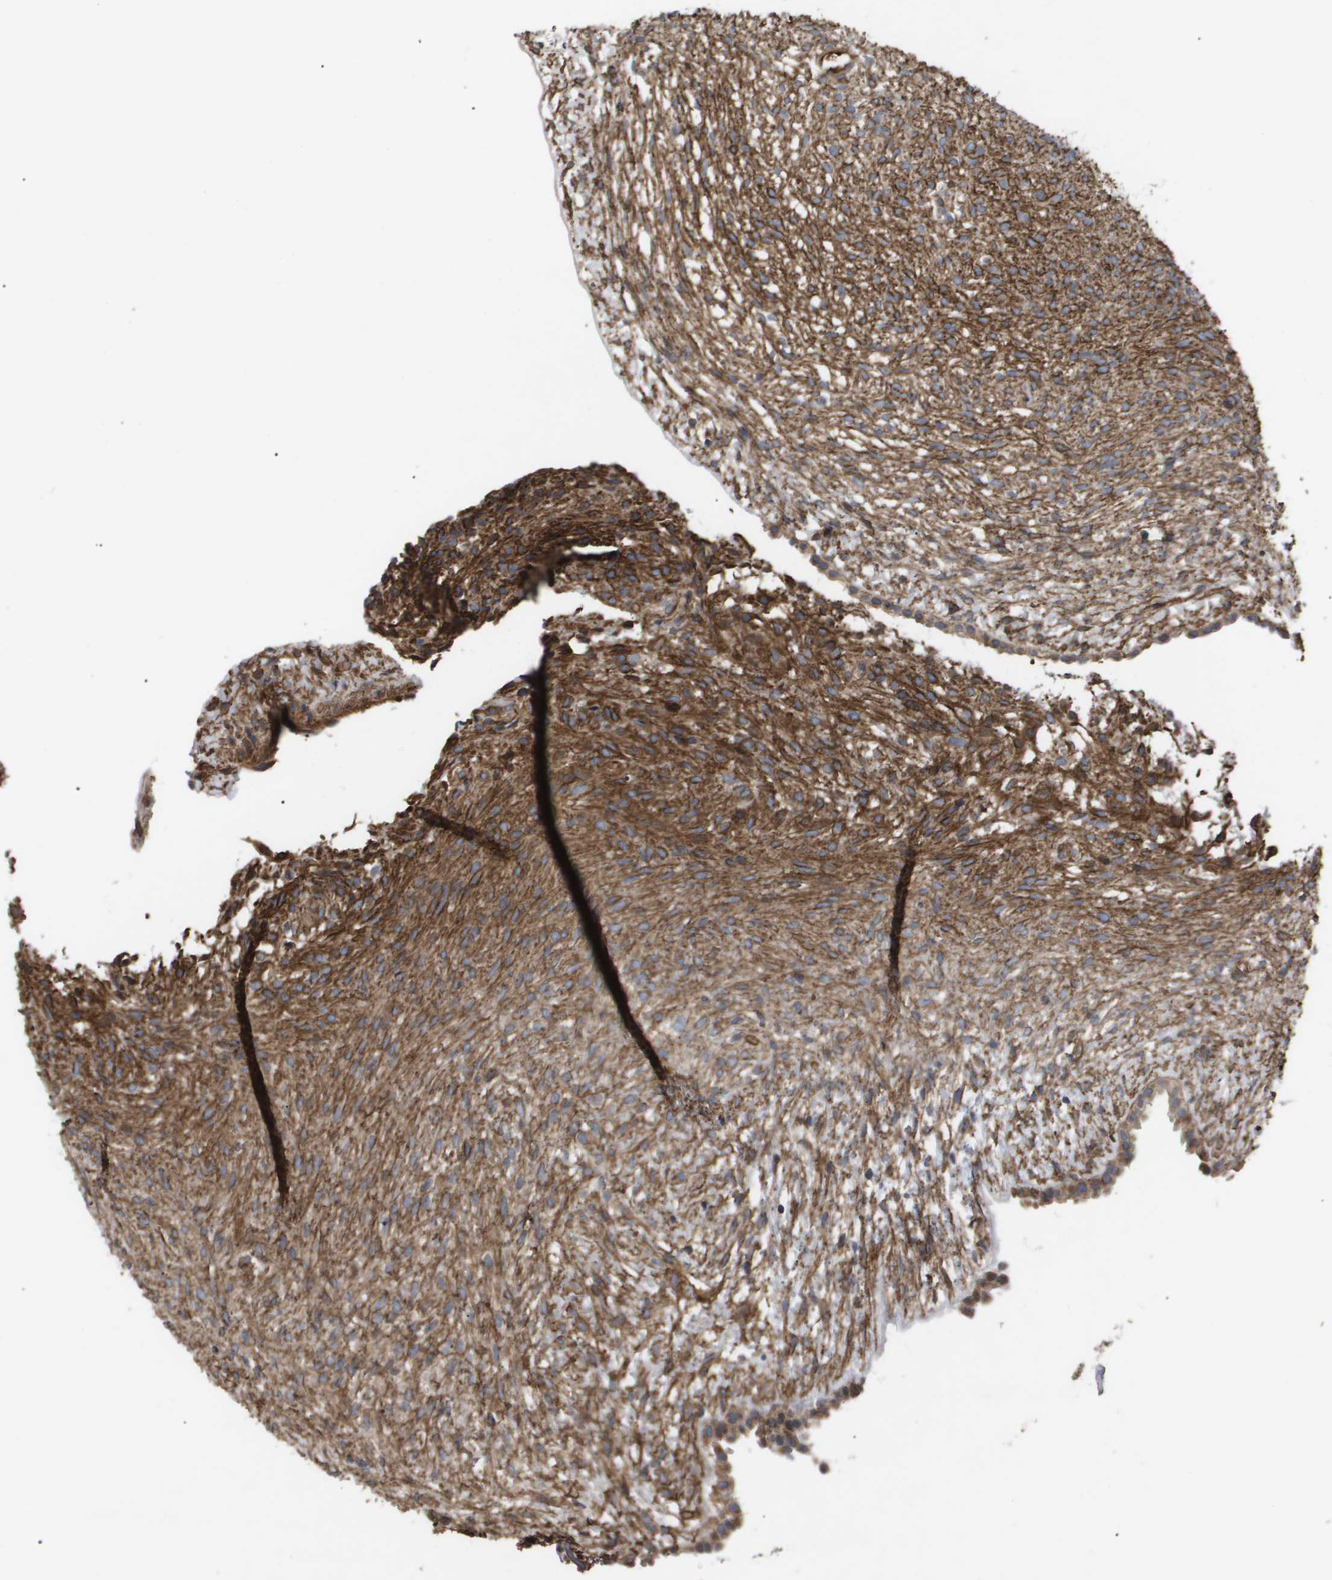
{"staining": {"intensity": "moderate", "quantity": ">75%", "location": "cytoplasmic/membranous"}, "tissue": "ovary", "cell_type": "Ovarian stroma cells", "image_type": "normal", "snomed": [{"axis": "morphology", "description": "Normal tissue, NOS"}, {"axis": "morphology", "description": "Cyst, NOS"}, {"axis": "topography", "description": "Ovary"}], "caption": "Ovarian stroma cells demonstrate medium levels of moderate cytoplasmic/membranous staining in approximately >75% of cells in unremarkable human ovary.", "gene": "TNS1", "patient": {"sex": "female", "age": 18}}